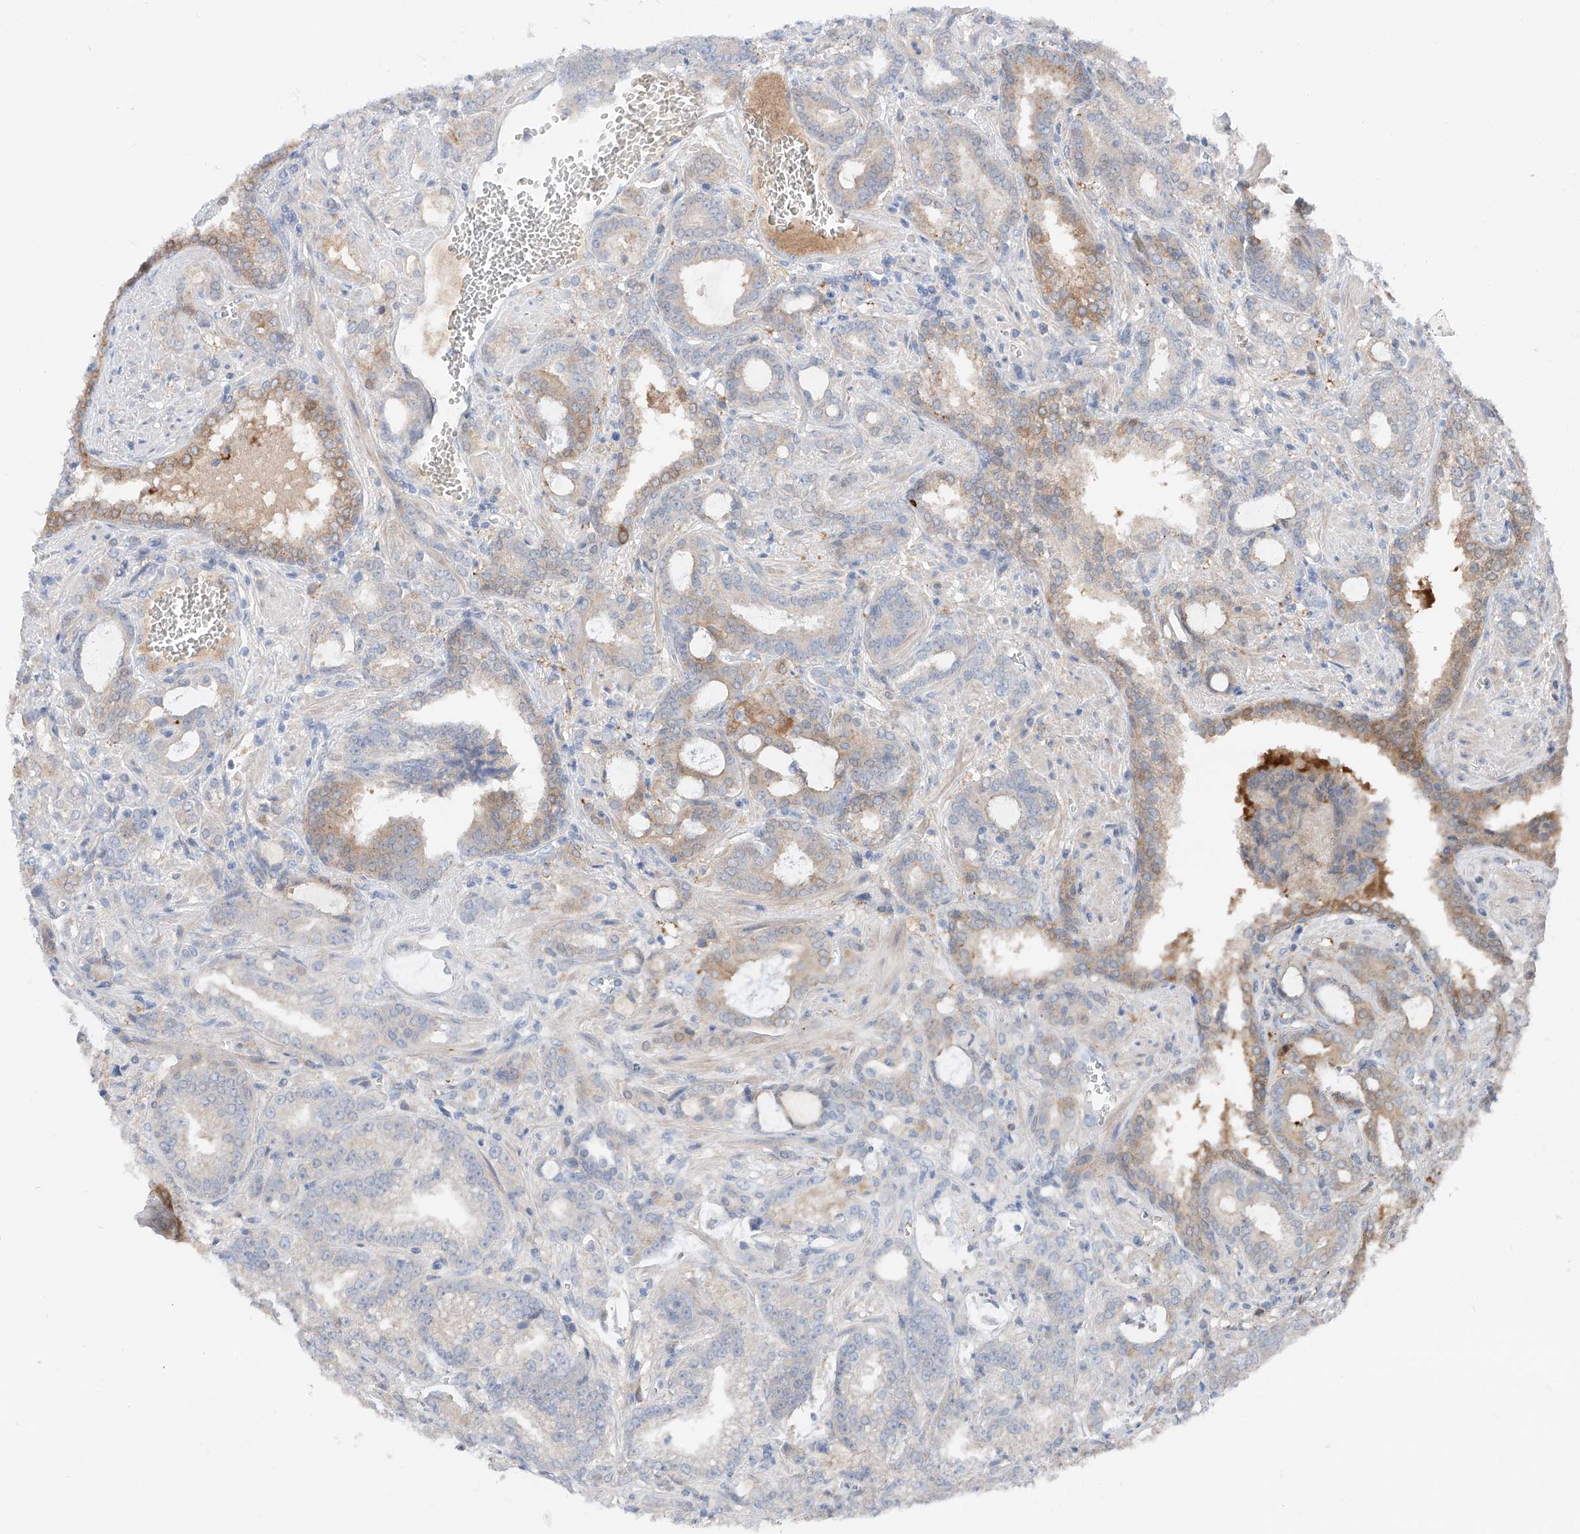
{"staining": {"intensity": "moderate", "quantity": "25%-75%", "location": "cytoplasmic/membranous"}, "tissue": "prostate cancer", "cell_type": "Tumor cells", "image_type": "cancer", "snomed": [{"axis": "morphology", "description": "Adenocarcinoma, High grade"}, {"axis": "topography", "description": "Prostate and seminal vesicle, NOS"}], "caption": "IHC micrograph of human prostate cancer stained for a protein (brown), which exhibits medium levels of moderate cytoplasmic/membranous staining in about 25%-75% of tumor cells.", "gene": "FUCA2", "patient": {"sex": "male", "age": 67}}